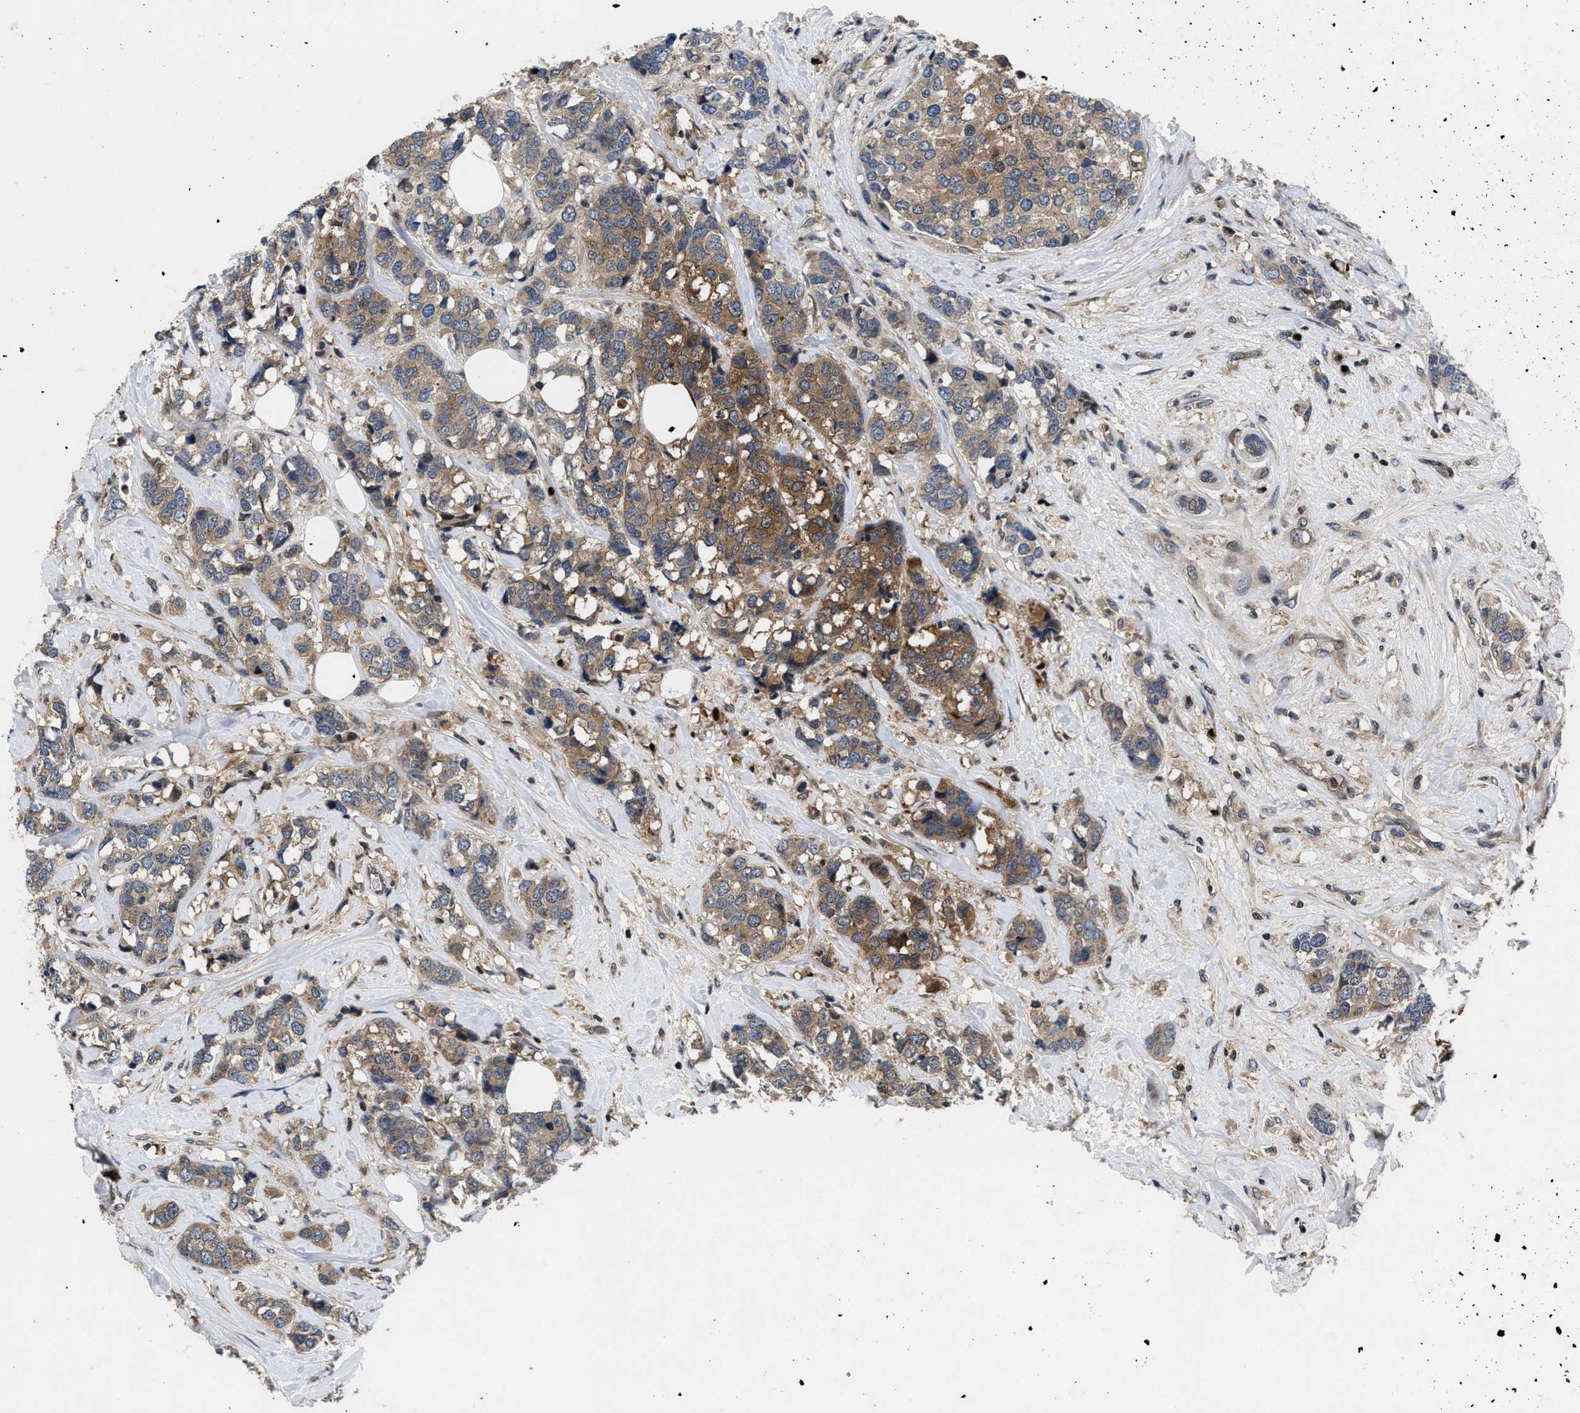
{"staining": {"intensity": "moderate", "quantity": ">75%", "location": "cytoplasmic/membranous"}, "tissue": "breast cancer", "cell_type": "Tumor cells", "image_type": "cancer", "snomed": [{"axis": "morphology", "description": "Lobular carcinoma"}, {"axis": "topography", "description": "Breast"}], "caption": "Lobular carcinoma (breast) stained for a protein (brown) shows moderate cytoplasmic/membranous positive expression in approximately >75% of tumor cells.", "gene": "FAM200A", "patient": {"sex": "female", "age": 59}}